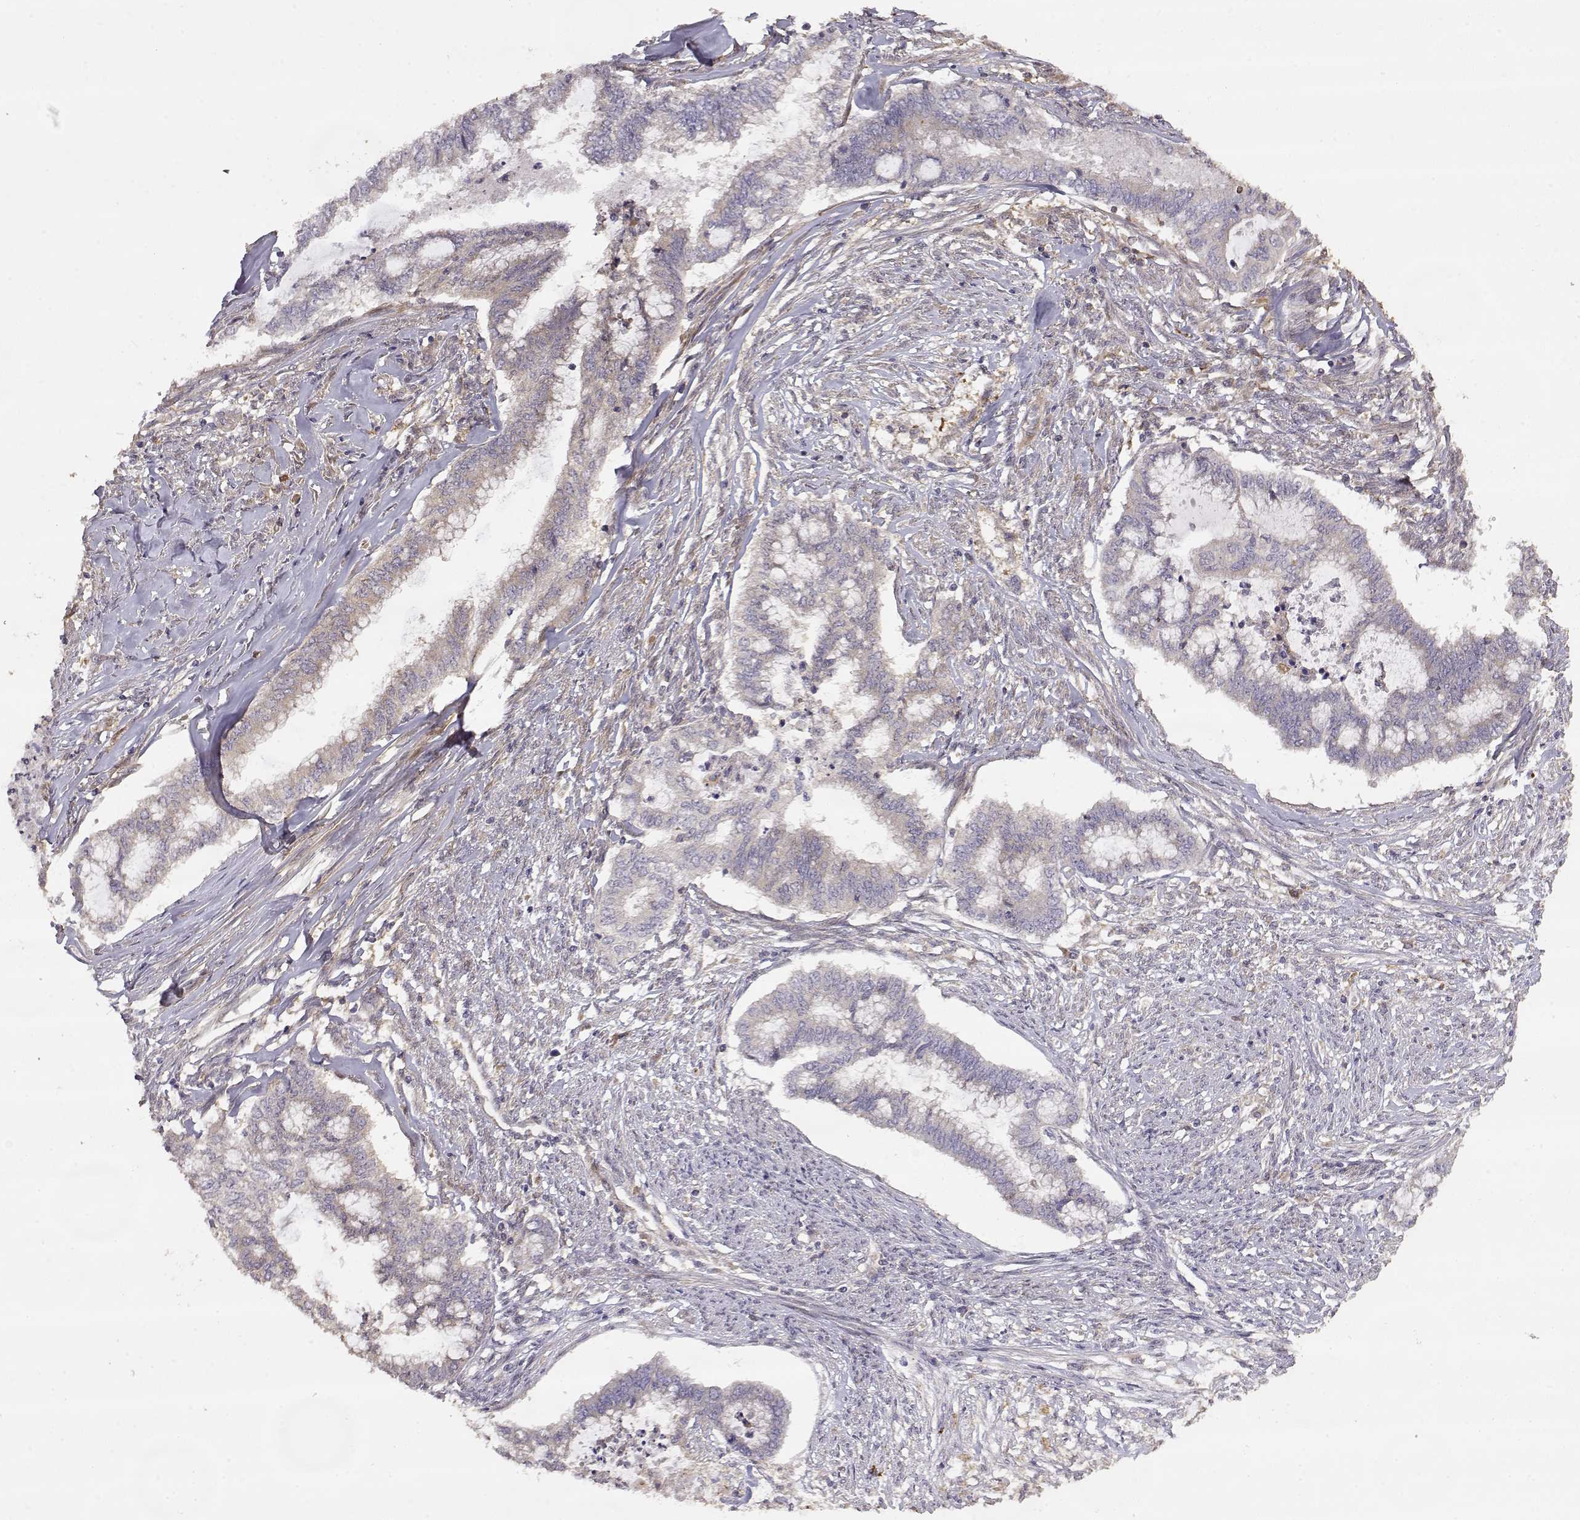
{"staining": {"intensity": "weak", "quantity": "<25%", "location": "cytoplasmic/membranous"}, "tissue": "endometrial cancer", "cell_type": "Tumor cells", "image_type": "cancer", "snomed": [{"axis": "morphology", "description": "Adenocarcinoma, NOS"}, {"axis": "topography", "description": "Endometrium"}], "caption": "This is an immunohistochemistry (IHC) histopathology image of endometrial adenocarcinoma. There is no staining in tumor cells.", "gene": "CRIM1", "patient": {"sex": "female", "age": 79}}